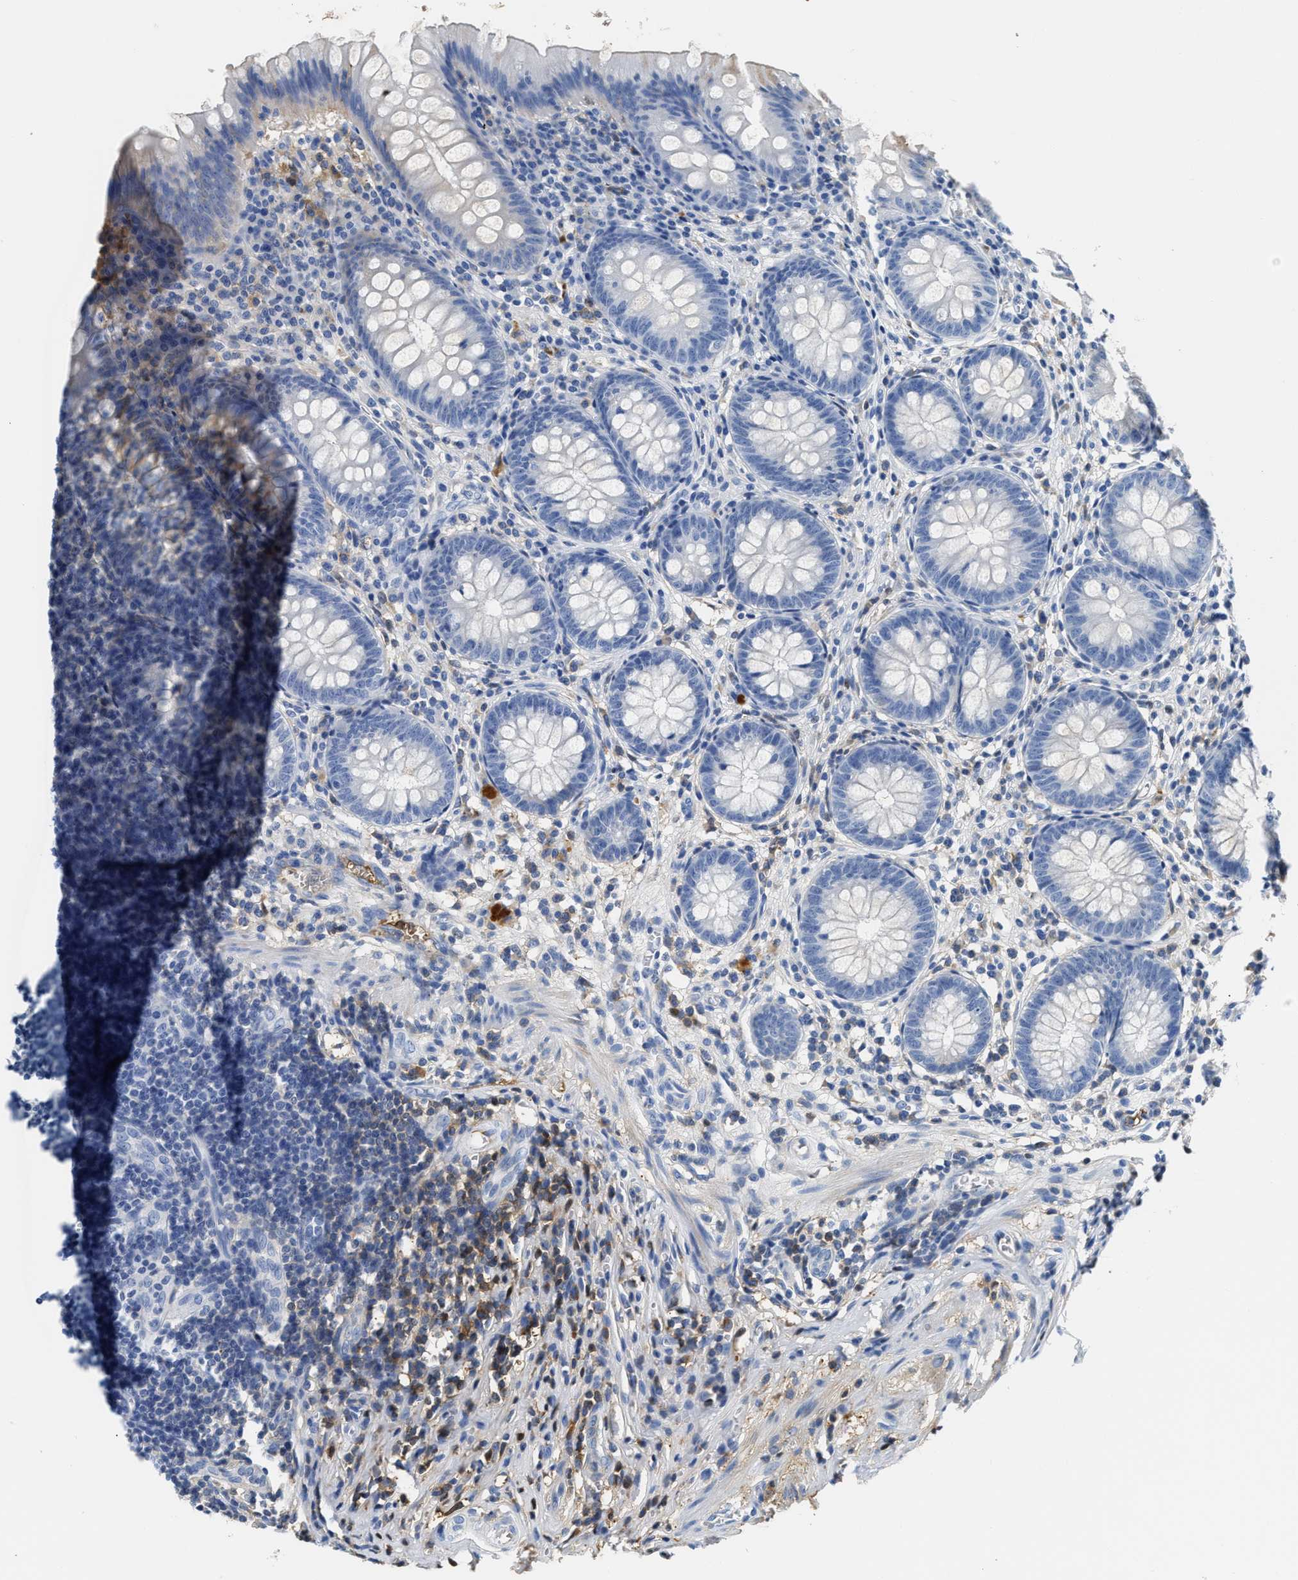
{"staining": {"intensity": "negative", "quantity": "none", "location": "none"}, "tissue": "appendix", "cell_type": "Glandular cells", "image_type": "normal", "snomed": [{"axis": "morphology", "description": "Normal tissue, NOS"}, {"axis": "topography", "description": "Appendix"}], "caption": "Image shows no significant protein staining in glandular cells of normal appendix.", "gene": "GC", "patient": {"sex": "male", "age": 56}}